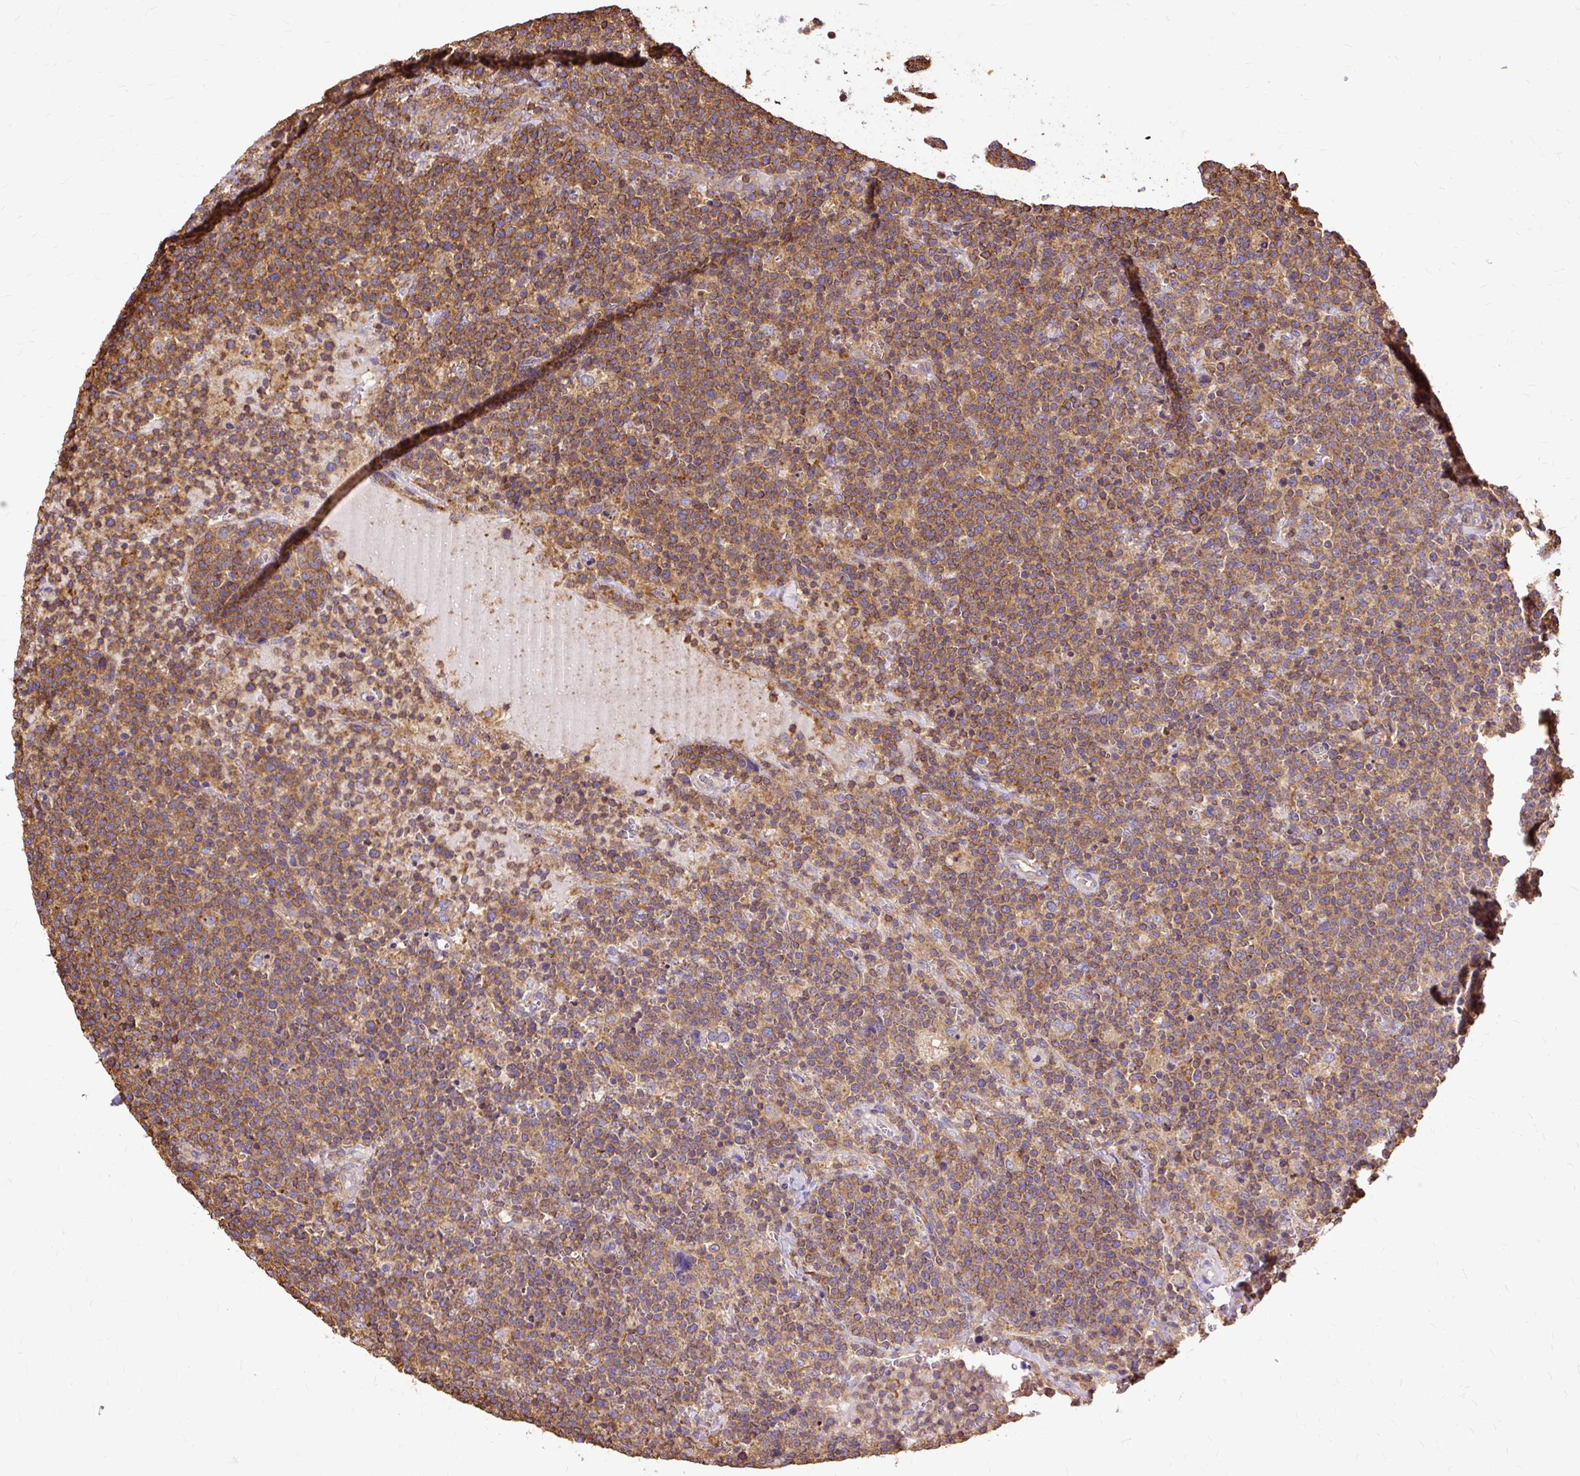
{"staining": {"intensity": "moderate", "quantity": ">75%", "location": "cytoplasmic/membranous"}, "tissue": "lymphoma", "cell_type": "Tumor cells", "image_type": "cancer", "snomed": [{"axis": "morphology", "description": "Malignant lymphoma, non-Hodgkin's type, High grade"}, {"axis": "topography", "description": "Lymph node"}], "caption": "This is a photomicrograph of IHC staining of lymphoma, which shows moderate expression in the cytoplasmic/membranous of tumor cells.", "gene": "KLHL11", "patient": {"sex": "male", "age": 61}}